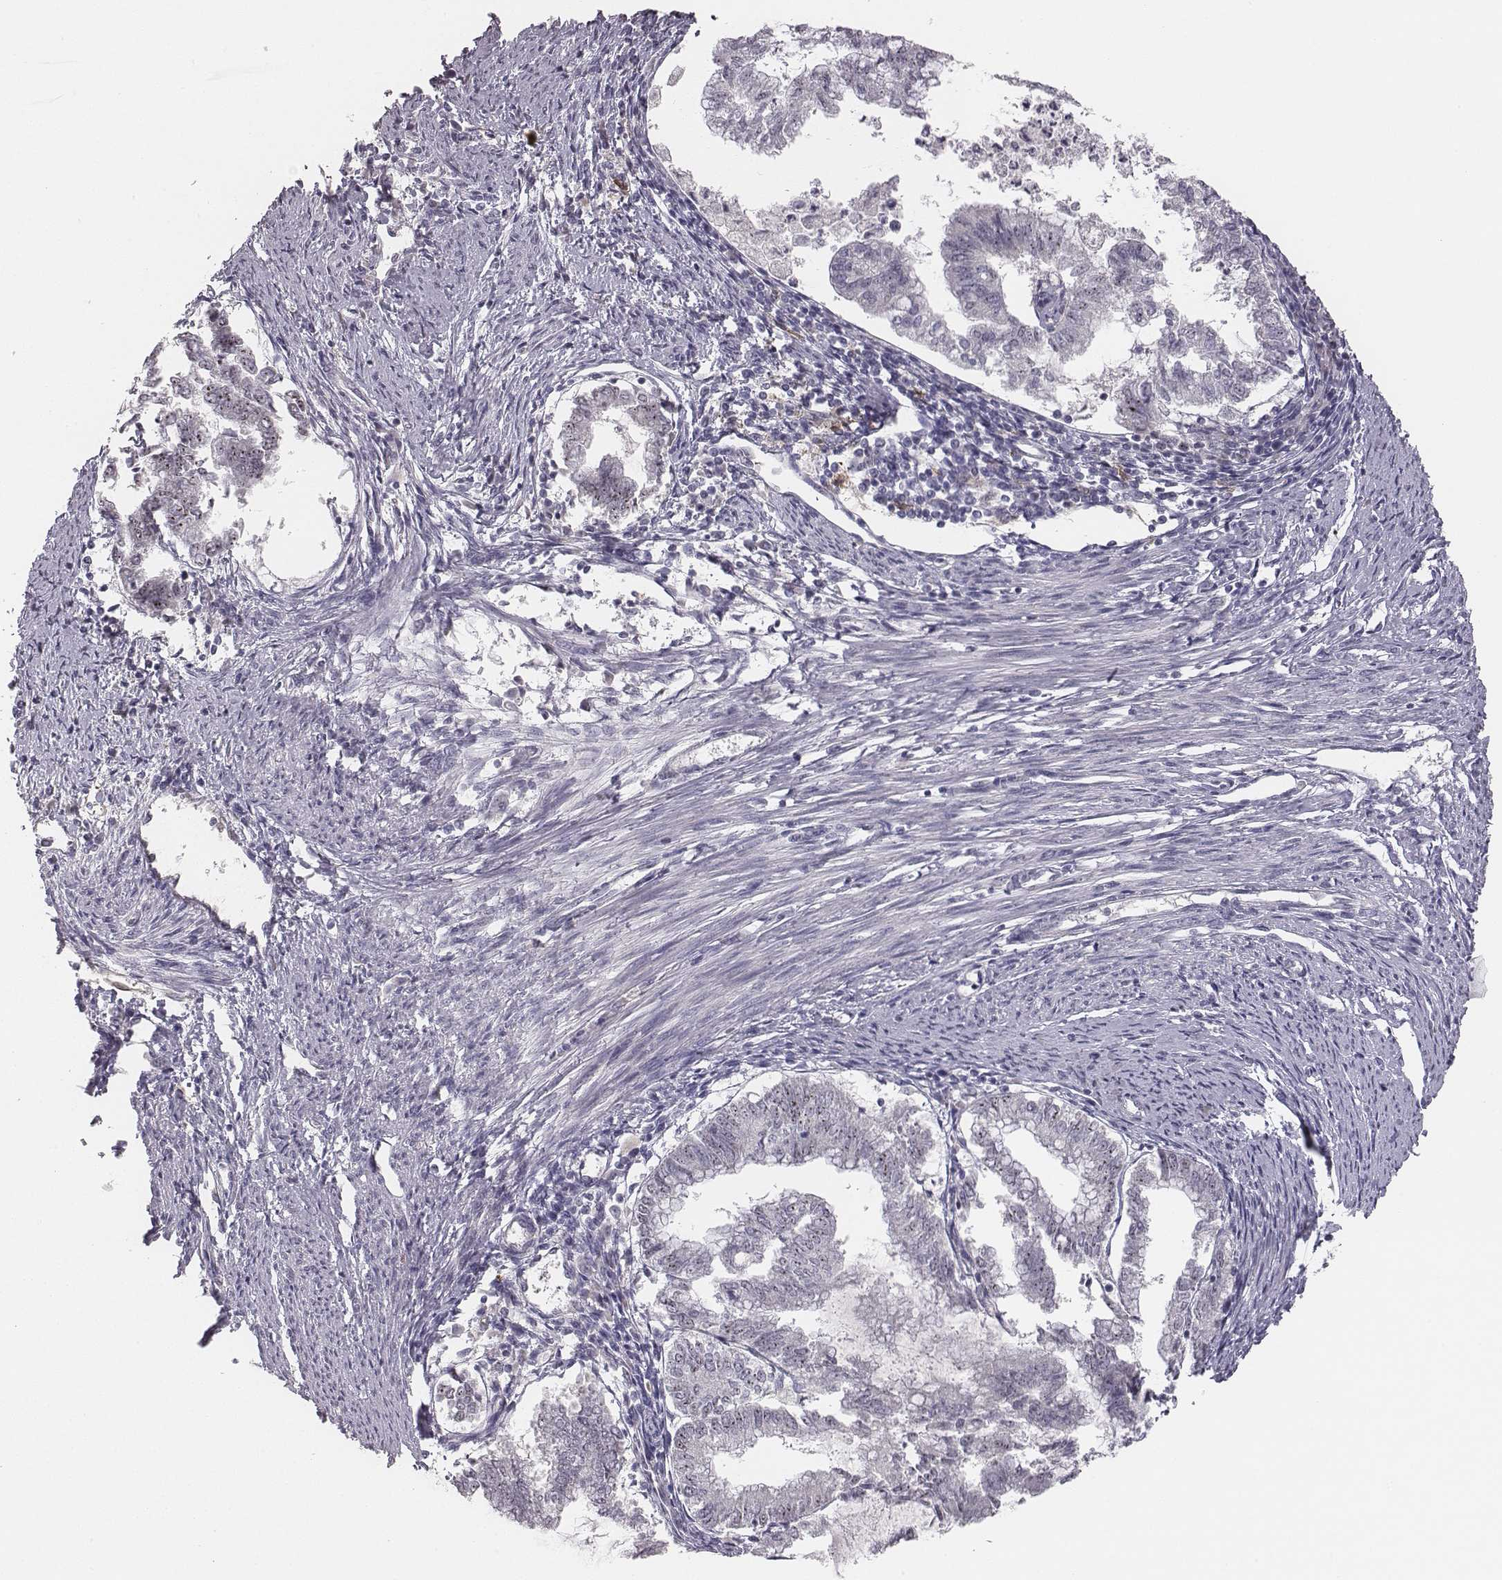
{"staining": {"intensity": "moderate", "quantity": "<25%", "location": "cytoplasmic/membranous"}, "tissue": "endometrial cancer", "cell_type": "Tumor cells", "image_type": "cancer", "snomed": [{"axis": "morphology", "description": "Adenocarcinoma, NOS"}, {"axis": "topography", "description": "Endometrium"}], "caption": "Immunohistochemical staining of endometrial adenocarcinoma shows low levels of moderate cytoplasmic/membranous positivity in approximately <25% of tumor cells. Using DAB (3,3'-diaminobenzidine) (brown) and hematoxylin (blue) stains, captured at high magnification using brightfield microscopy.", "gene": "NIFK", "patient": {"sex": "female", "age": 79}}